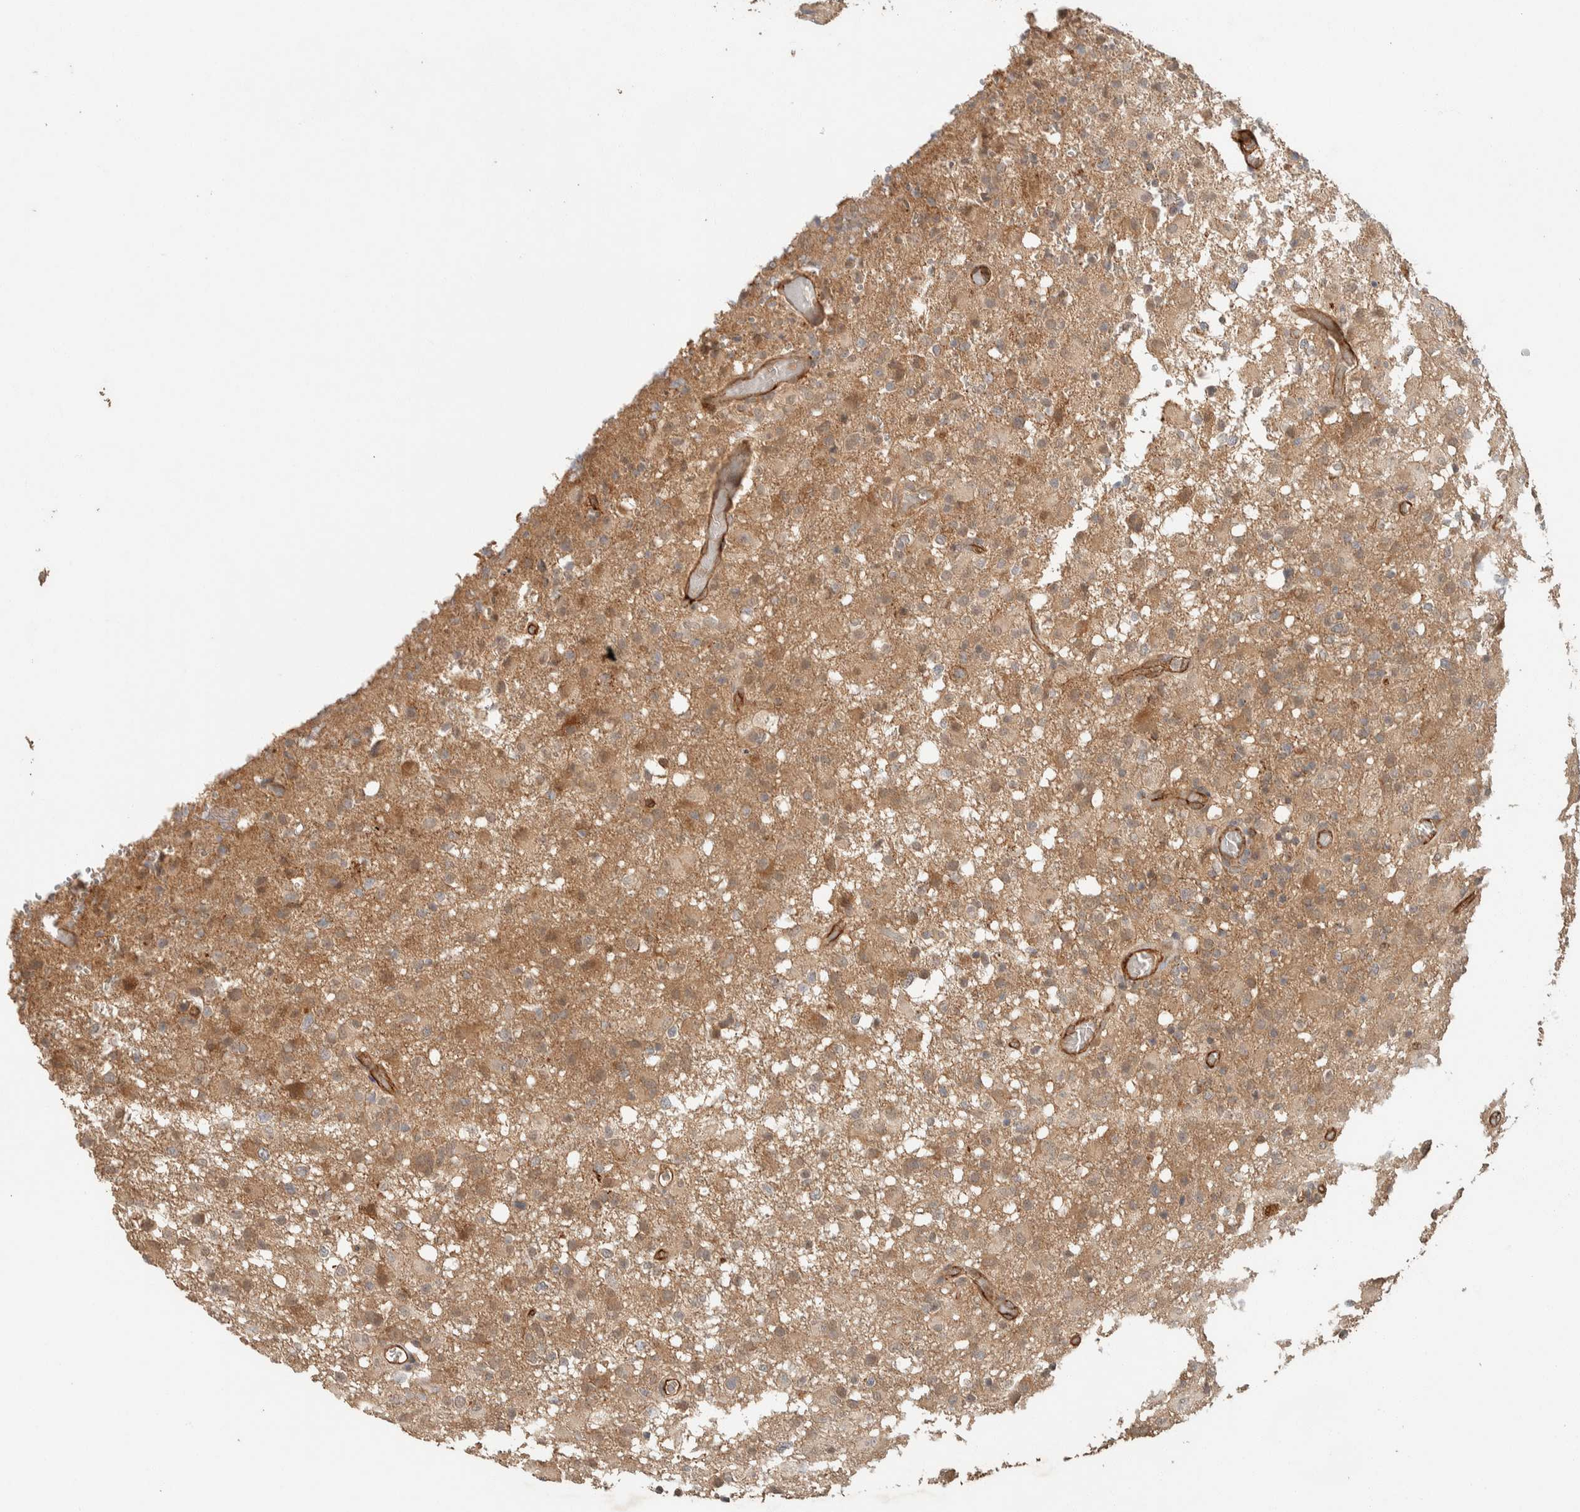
{"staining": {"intensity": "moderate", "quantity": ">75%", "location": "cytoplasmic/membranous"}, "tissue": "glioma", "cell_type": "Tumor cells", "image_type": "cancer", "snomed": [{"axis": "morphology", "description": "Glioma, malignant, High grade"}, {"axis": "topography", "description": "Brain"}], "caption": "This image exhibits IHC staining of human malignant glioma (high-grade), with medium moderate cytoplasmic/membranous expression in approximately >75% of tumor cells.", "gene": "ZNF567", "patient": {"sex": "female", "age": 57}}